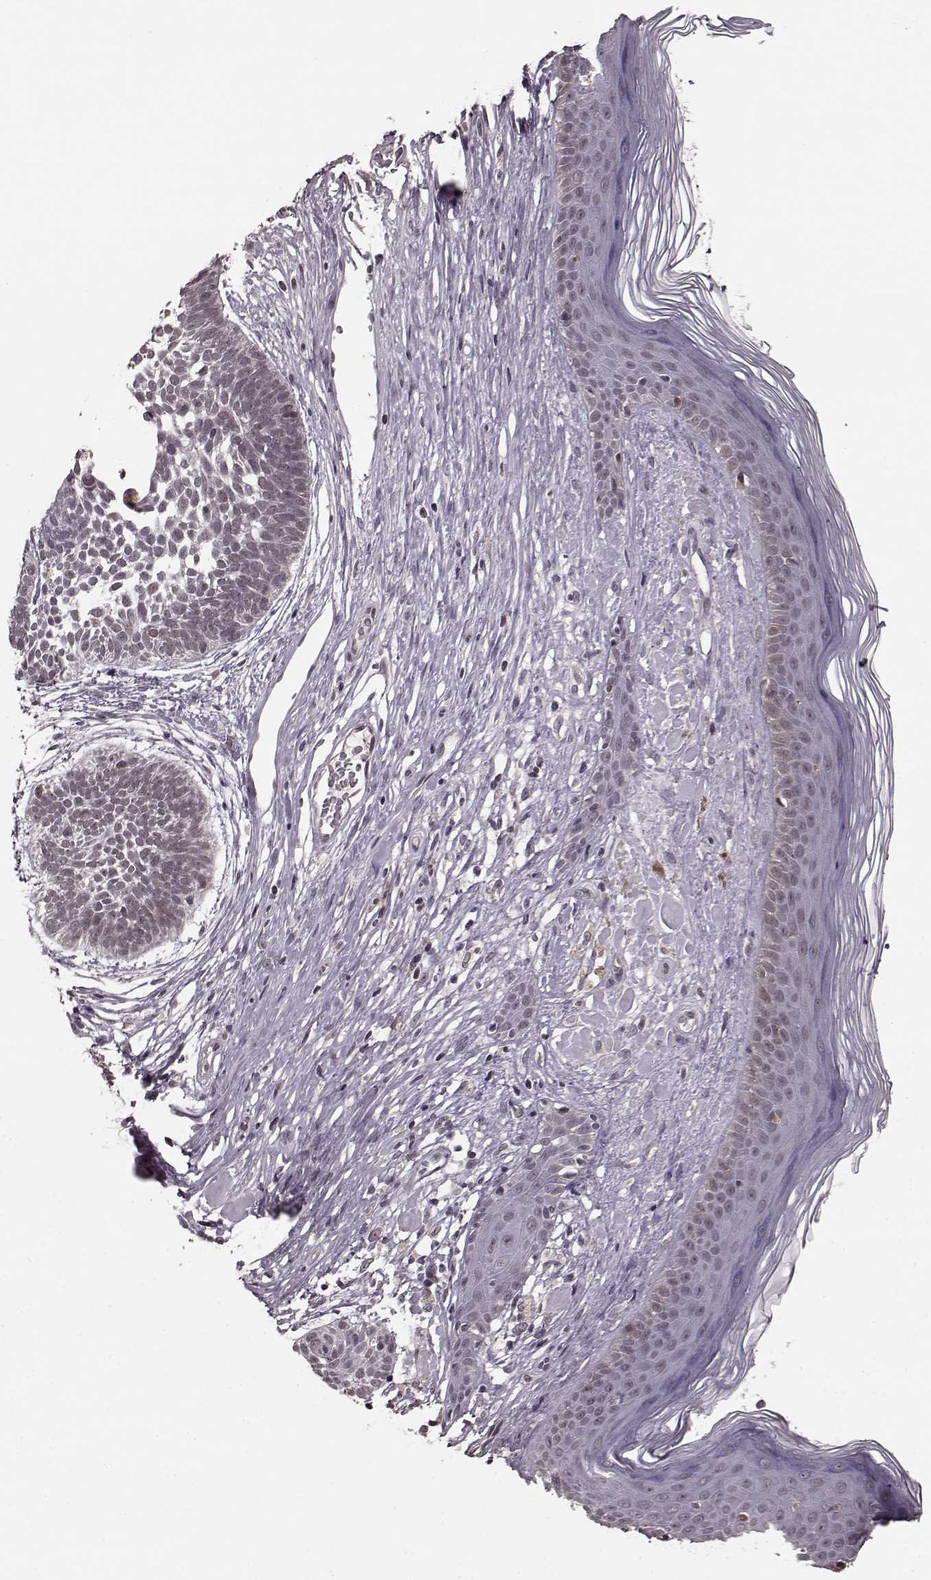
{"staining": {"intensity": "weak", "quantity": "<25%", "location": "cytoplasmic/membranous"}, "tissue": "skin cancer", "cell_type": "Tumor cells", "image_type": "cancer", "snomed": [{"axis": "morphology", "description": "Basal cell carcinoma"}, {"axis": "topography", "description": "Skin"}], "caption": "Micrograph shows no significant protein positivity in tumor cells of basal cell carcinoma (skin). (DAB immunohistochemistry (IHC) with hematoxylin counter stain).", "gene": "PLCB4", "patient": {"sex": "male", "age": 85}}